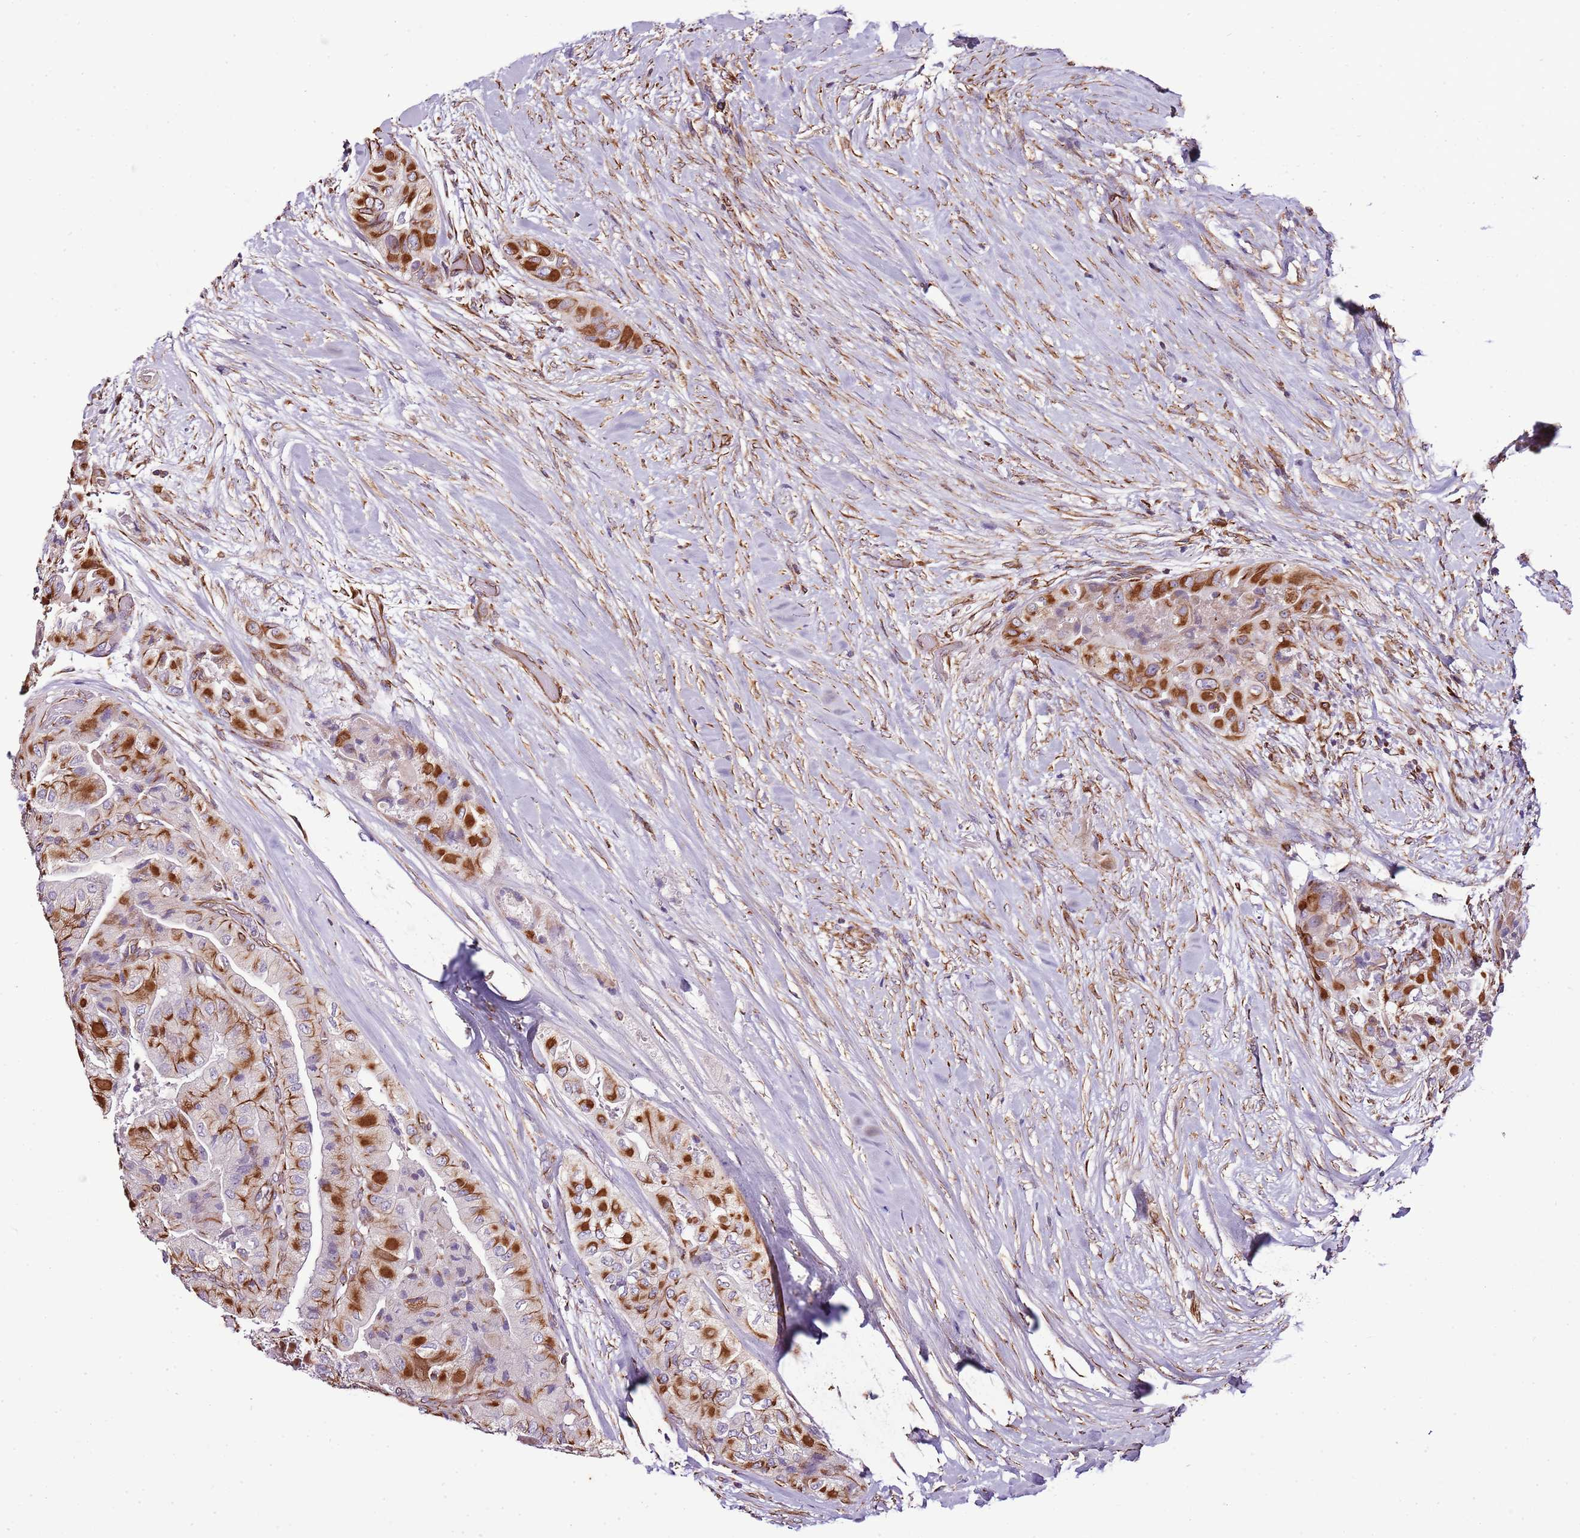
{"staining": {"intensity": "strong", "quantity": "25%-75%", "location": "cytoplasmic/membranous"}, "tissue": "thyroid cancer", "cell_type": "Tumor cells", "image_type": "cancer", "snomed": [{"axis": "morphology", "description": "Normal tissue, NOS"}, {"axis": "morphology", "description": "Papillary adenocarcinoma, NOS"}, {"axis": "topography", "description": "Thyroid gland"}], "caption": "Immunohistochemistry (IHC) of human thyroid cancer (papillary adenocarcinoma) reveals high levels of strong cytoplasmic/membranous expression in about 25%-75% of tumor cells.", "gene": "ZNF786", "patient": {"sex": "female", "age": 59}}